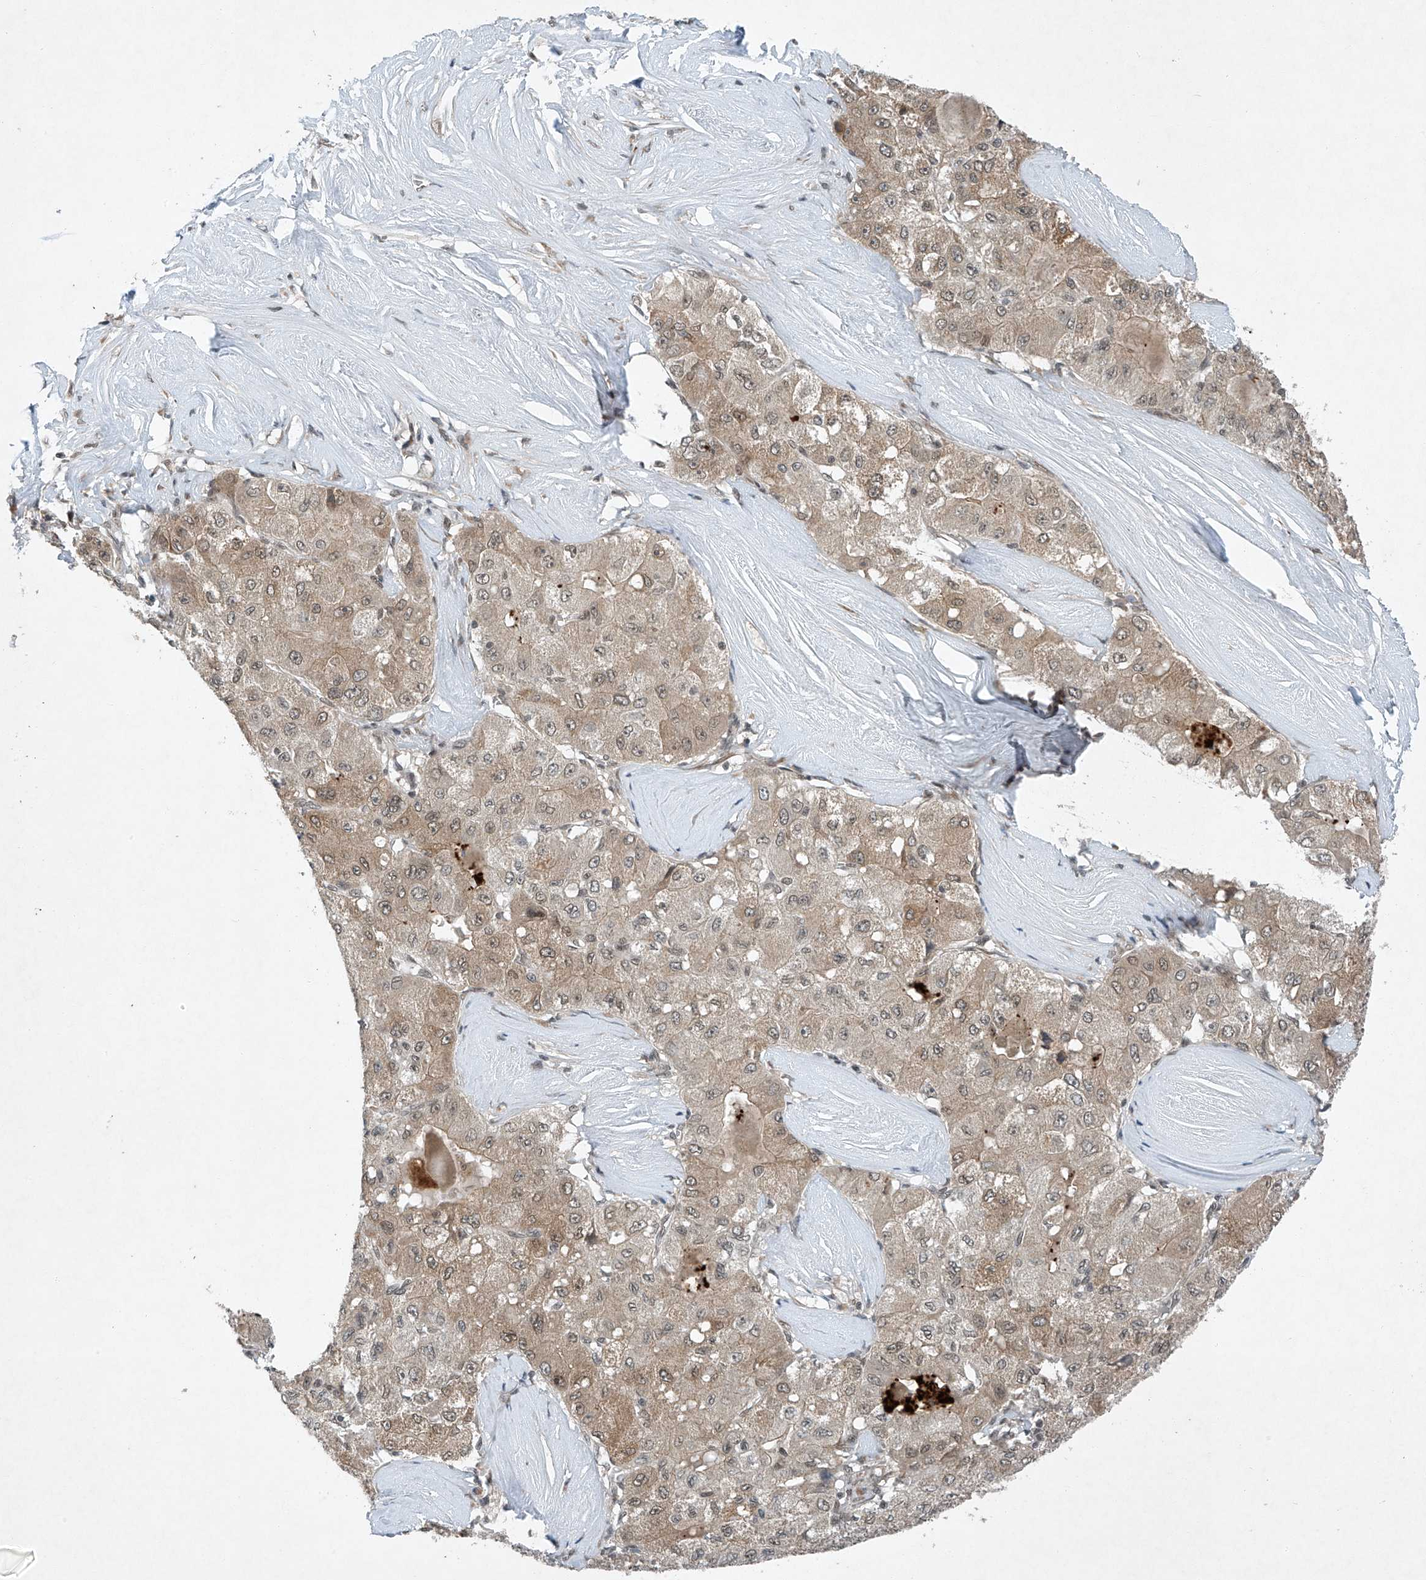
{"staining": {"intensity": "weak", "quantity": ">75%", "location": "cytoplasmic/membranous"}, "tissue": "liver cancer", "cell_type": "Tumor cells", "image_type": "cancer", "snomed": [{"axis": "morphology", "description": "Carcinoma, Hepatocellular, NOS"}, {"axis": "topography", "description": "Liver"}], "caption": "Protein staining by immunohistochemistry displays weak cytoplasmic/membranous staining in approximately >75% of tumor cells in liver cancer.", "gene": "TAF8", "patient": {"sex": "male", "age": 80}}